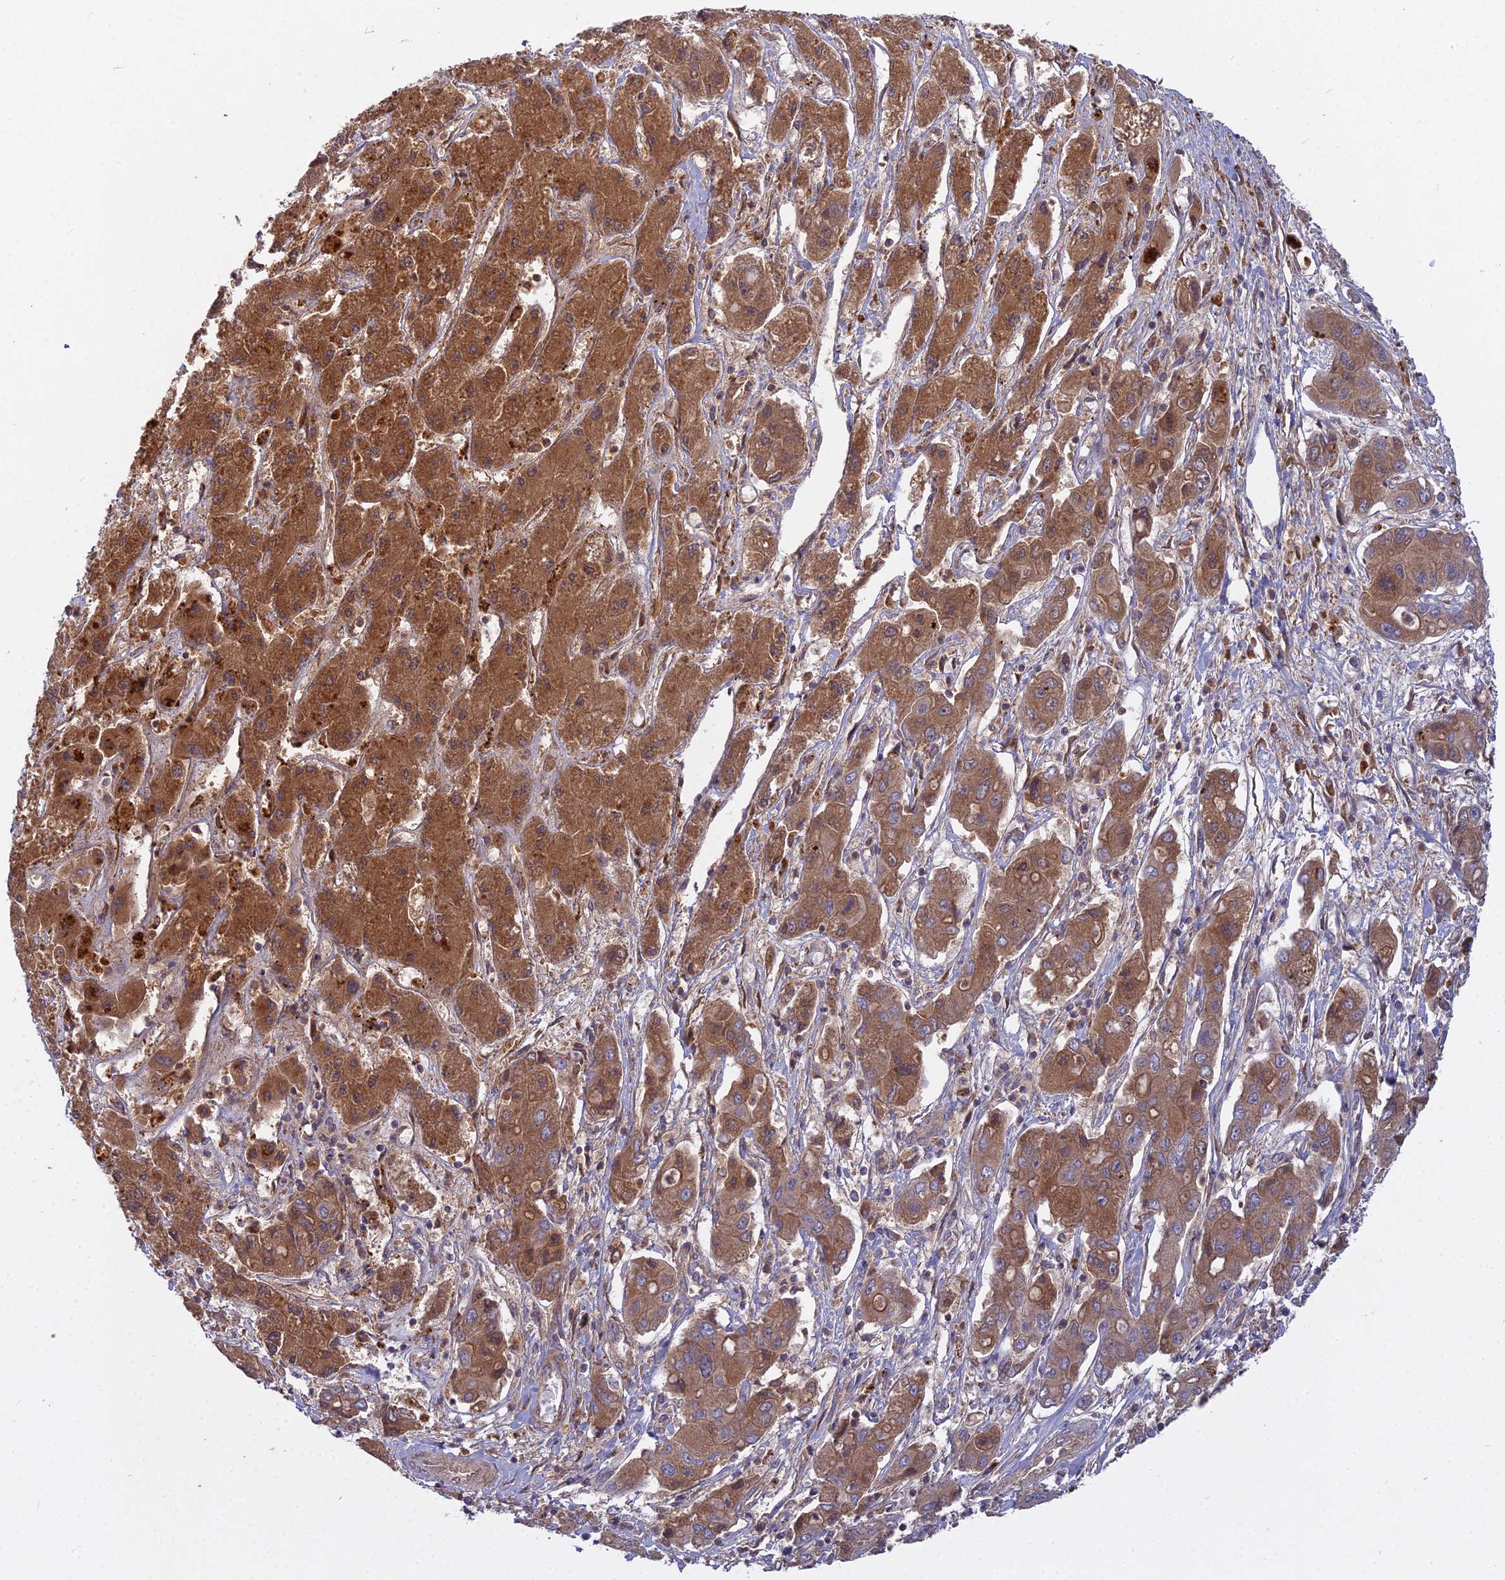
{"staining": {"intensity": "moderate", "quantity": ">75%", "location": "cytoplasmic/membranous"}, "tissue": "liver cancer", "cell_type": "Tumor cells", "image_type": "cancer", "snomed": [{"axis": "morphology", "description": "Cholangiocarcinoma"}, {"axis": "topography", "description": "Liver"}], "caption": "Tumor cells display medium levels of moderate cytoplasmic/membranous staining in approximately >75% of cells in liver cholangiocarcinoma. The staining was performed using DAB, with brown indicating positive protein expression. Nuclei are stained blue with hematoxylin.", "gene": "CCDC167", "patient": {"sex": "male", "age": 67}}